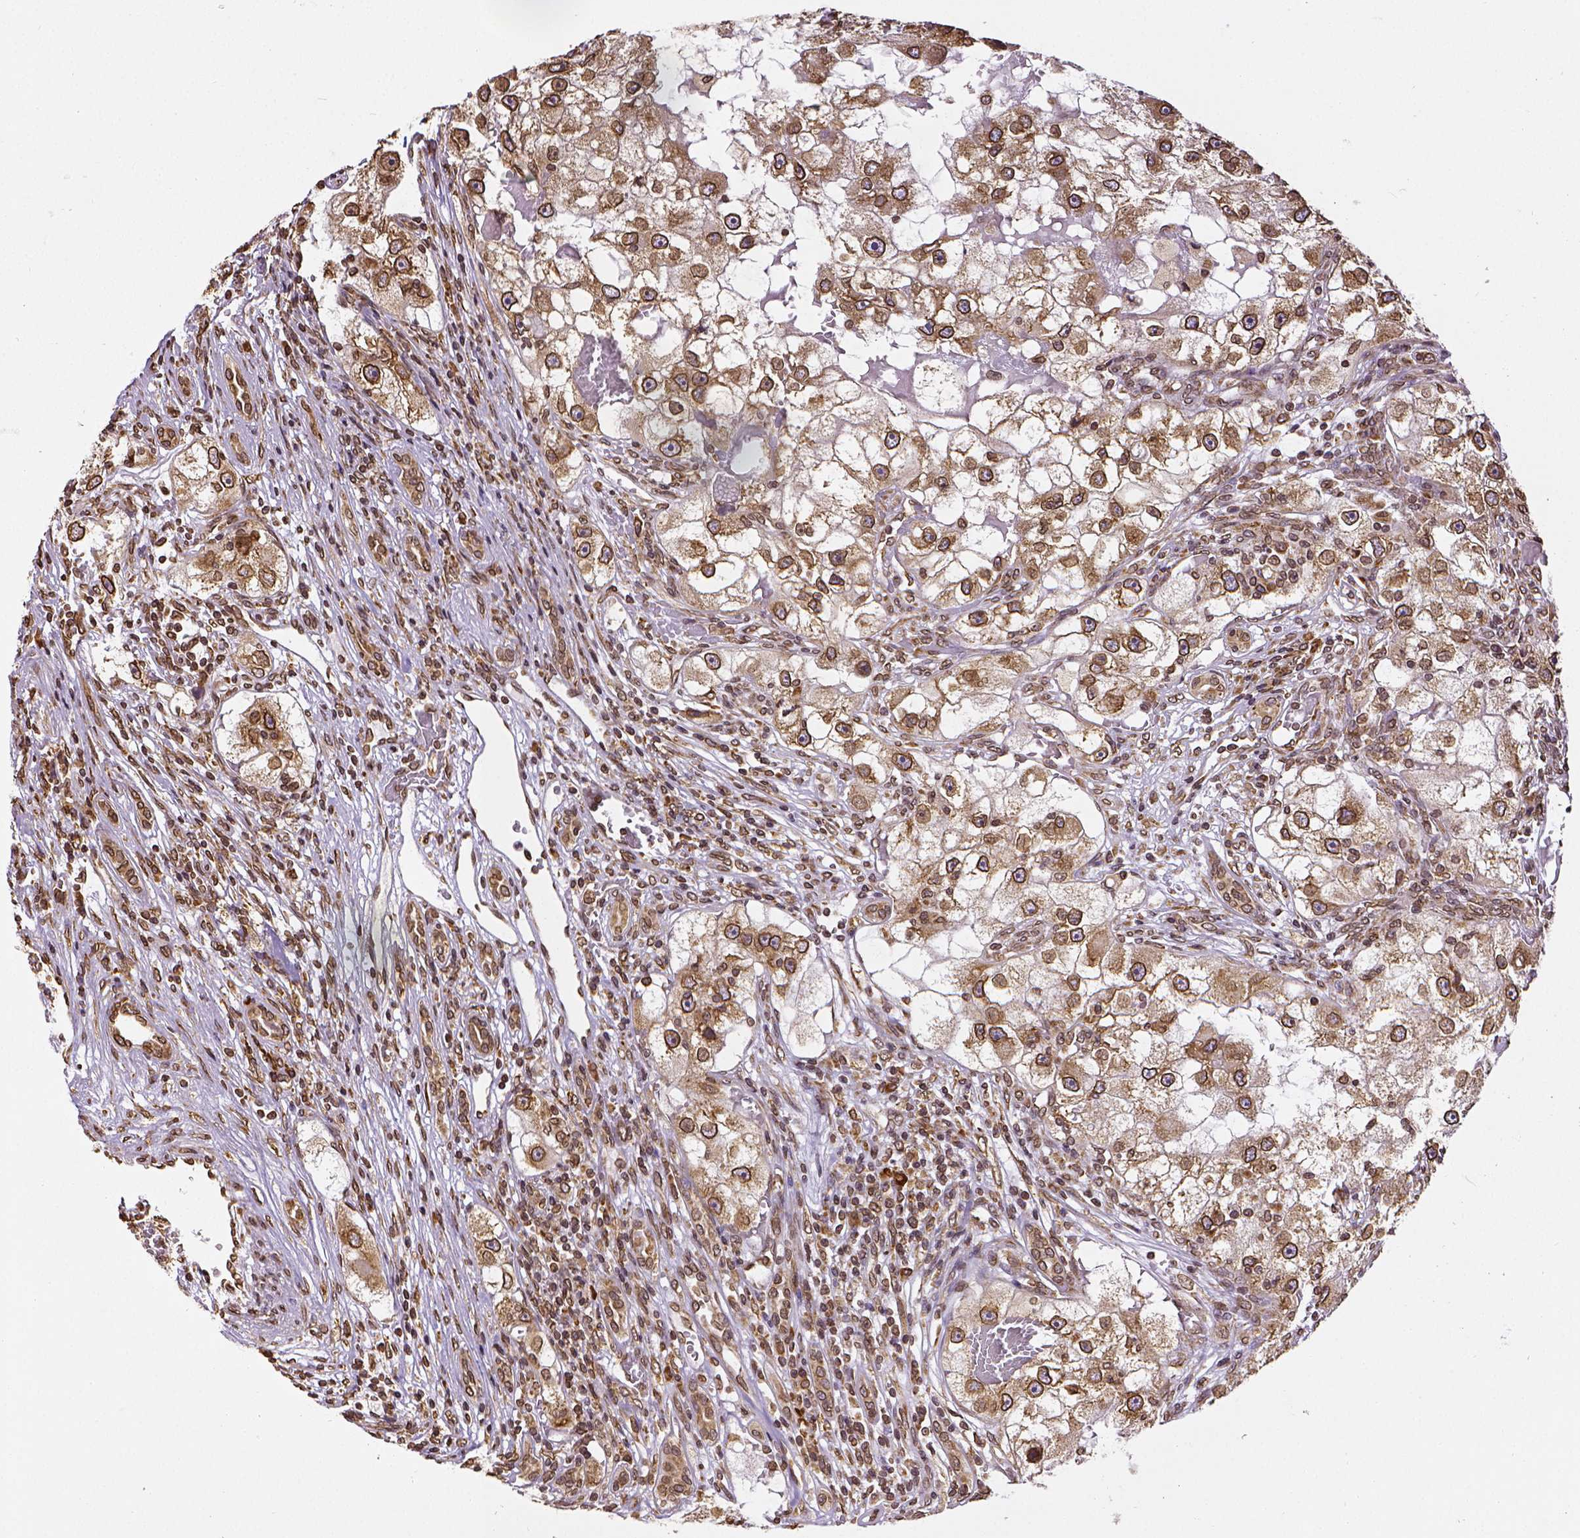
{"staining": {"intensity": "strong", "quantity": ">75%", "location": "cytoplasmic/membranous,nuclear"}, "tissue": "renal cancer", "cell_type": "Tumor cells", "image_type": "cancer", "snomed": [{"axis": "morphology", "description": "Adenocarcinoma, NOS"}, {"axis": "topography", "description": "Kidney"}], "caption": "Tumor cells show strong cytoplasmic/membranous and nuclear expression in approximately >75% of cells in adenocarcinoma (renal). The protein is shown in brown color, while the nuclei are stained blue.", "gene": "MTDH", "patient": {"sex": "male", "age": 63}}